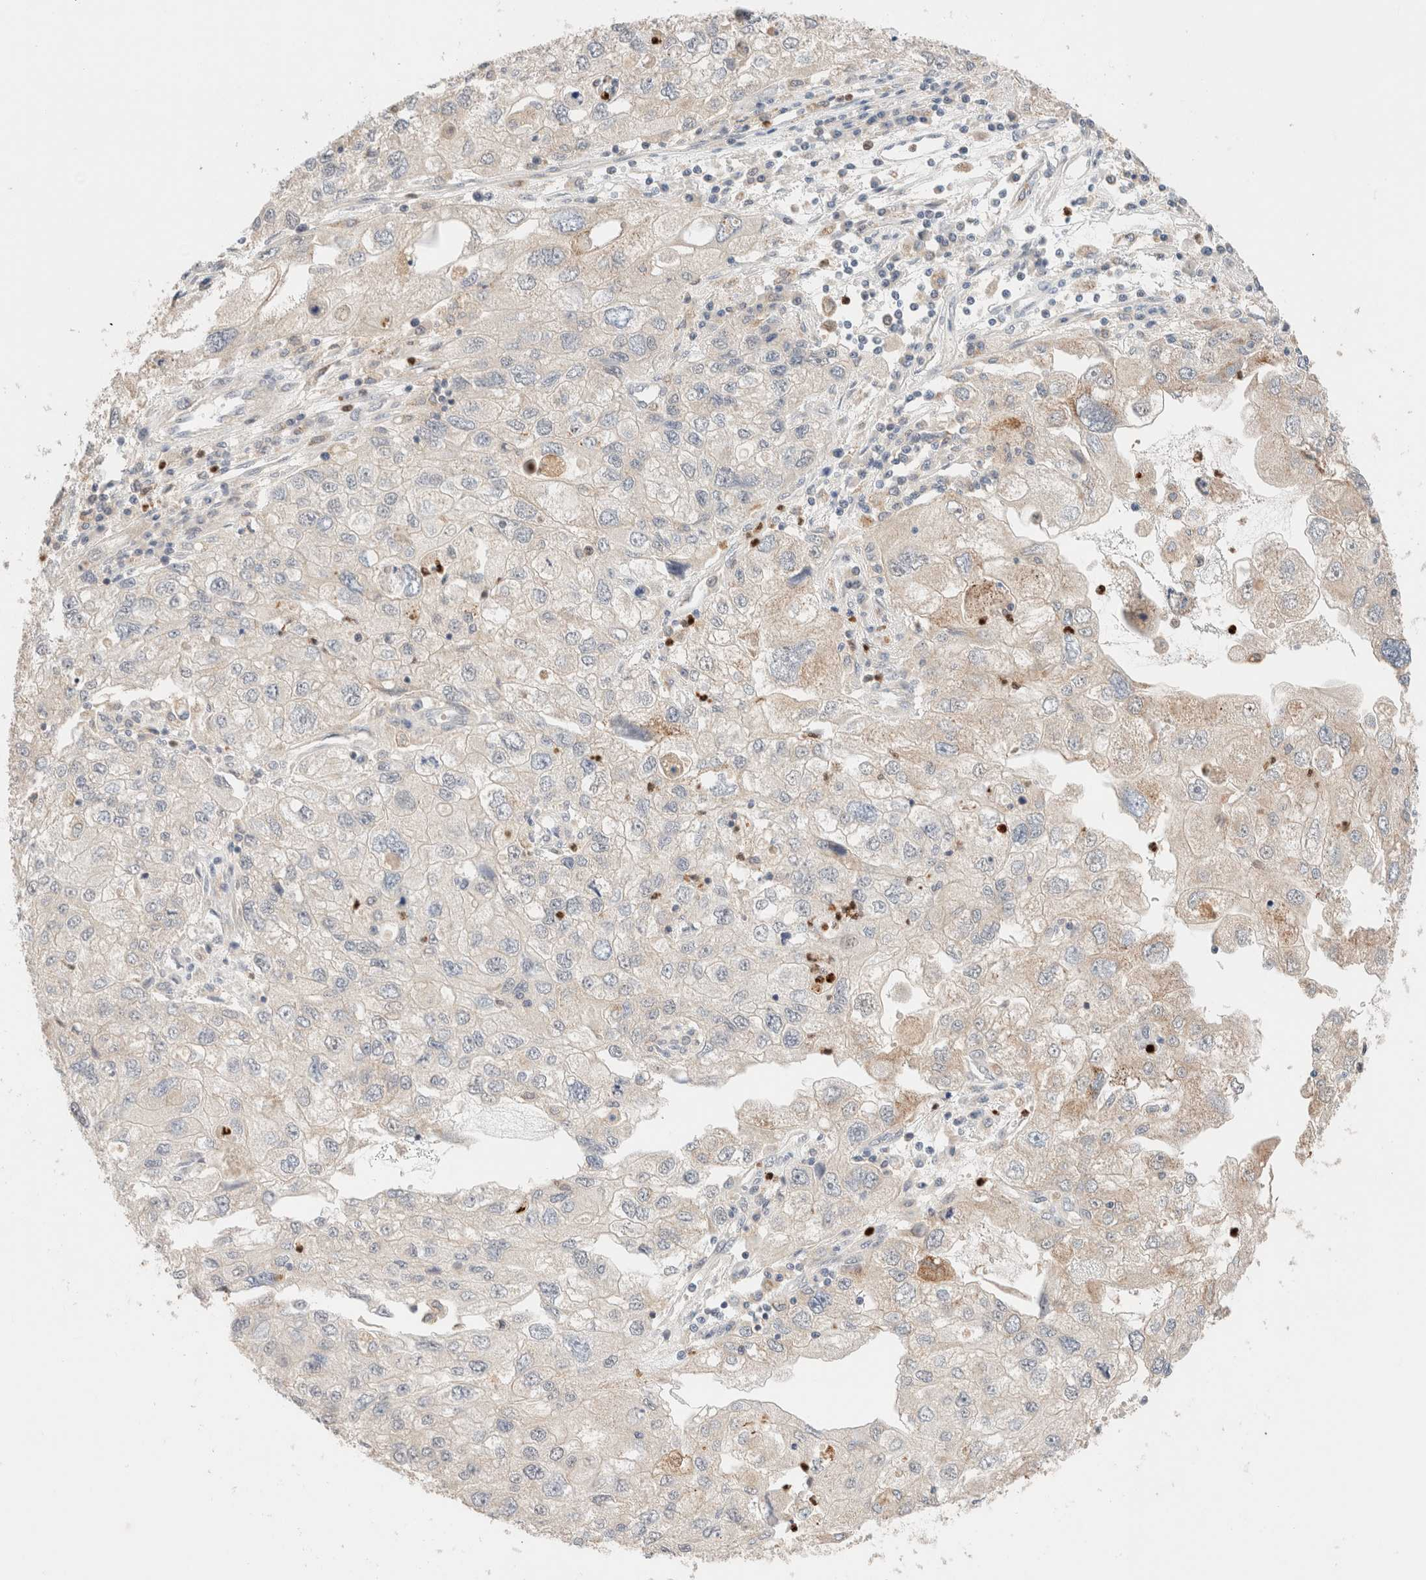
{"staining": {"intensity": "weak", "quantity": "<25%", "location": "cytoplasmic/membranous"}, "tissue": "endometrial cancer", "cell_type": "Tumor cells", "image_type": "cancer", "snomed": [{"axis": "morphology", "description": "Adenocarcinoma, NOS"}, {"axis": "topography", "description": "Endometrium"}], "caption": "The micrograph displays no significant staining in tumor cells of endometrial cancer (adenocarcinoma).", "gene": "SGSM2", "patient": {"sex": "female", "age": 49}}